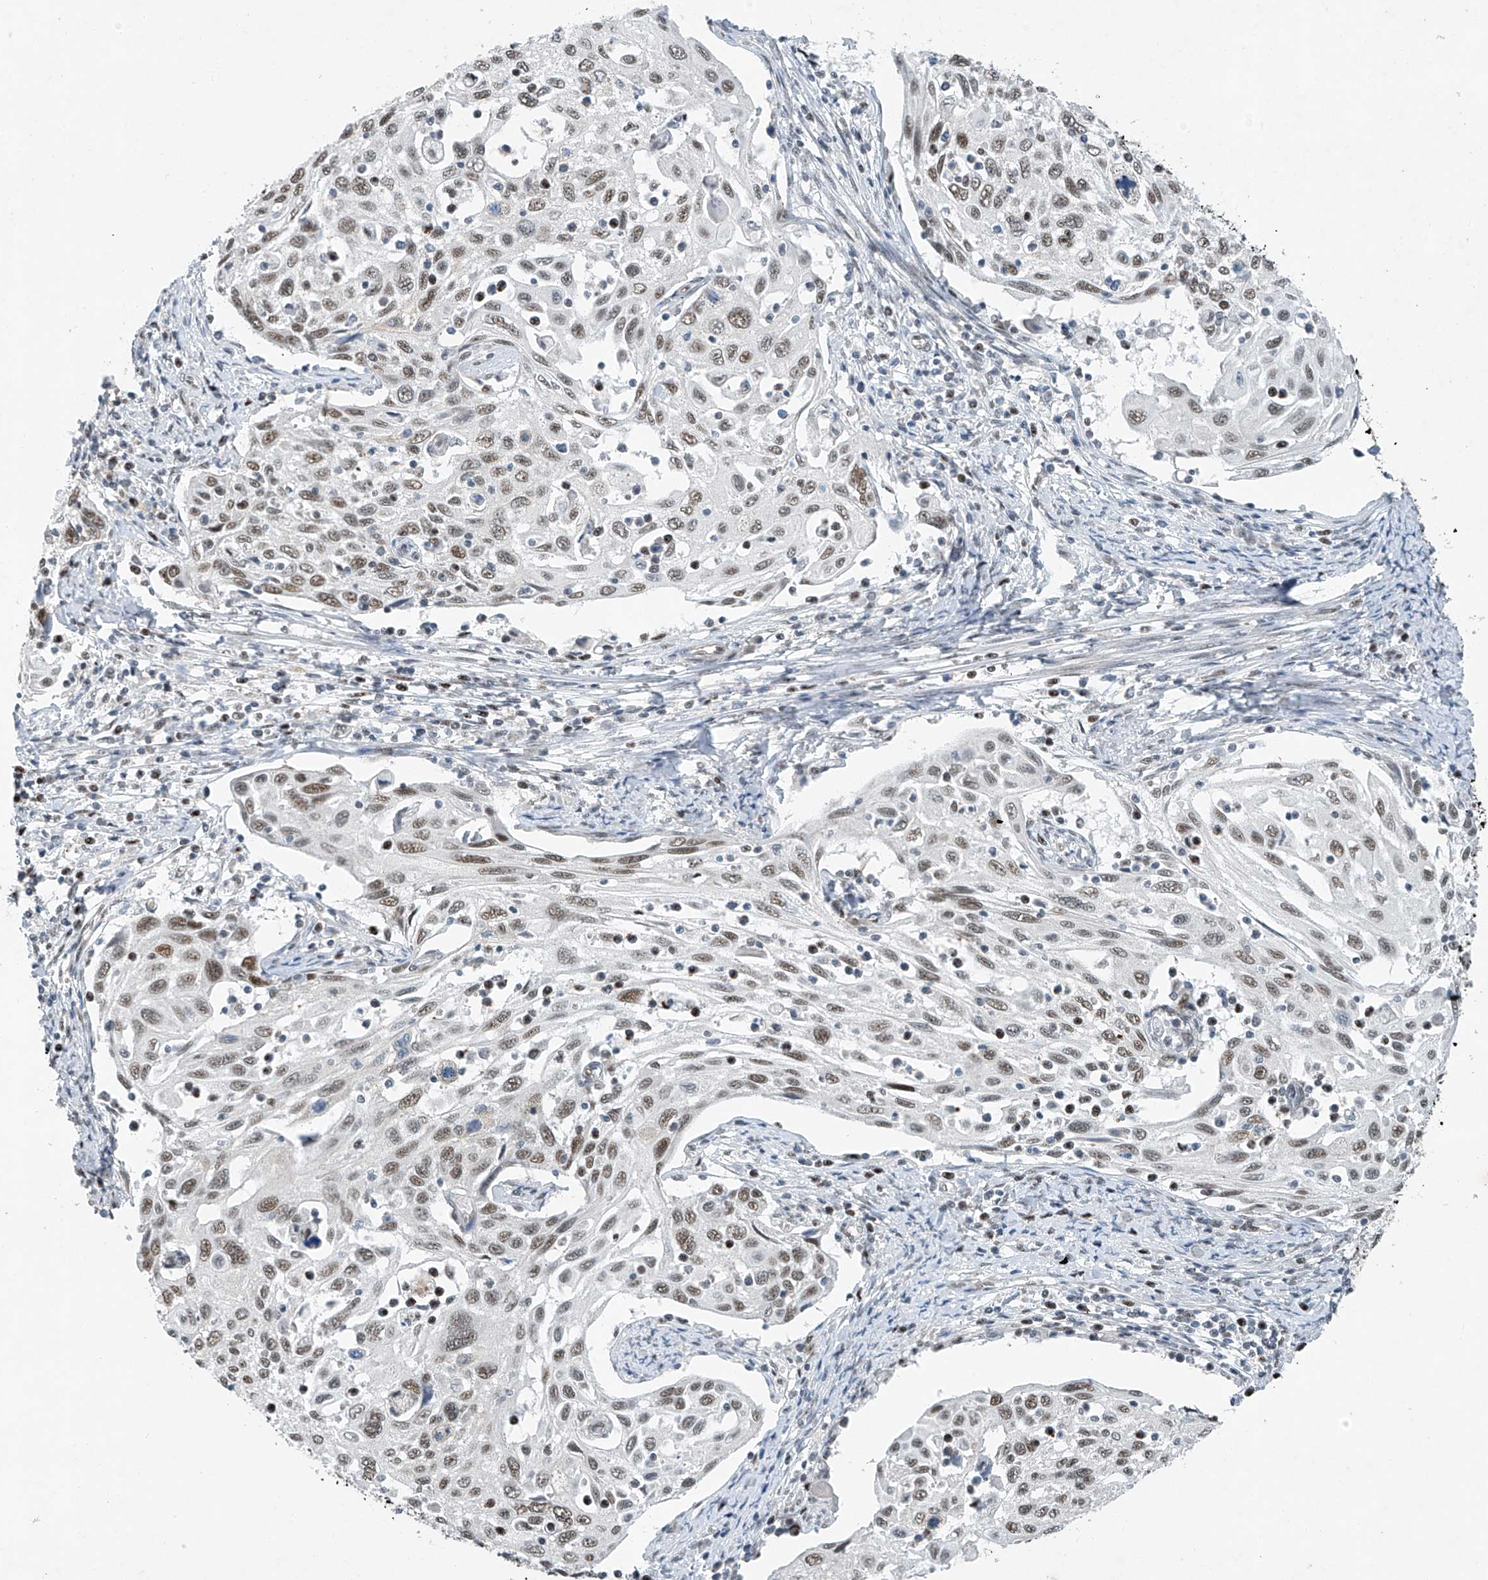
{"staining": {"intensity": "moderate", "quantity": ">75%", "location": "nuclear"}, "tissue": "cervical cancer", "cell_type": "Tumor cells", "image_type": "cancer", "snomed": [{"axis": "morphology", "description": "Squamous cell carcinoma, NOS"}, {"axis": "topography", "description": "Cervix"}], "caption": "A brown stain highlights moderate nuclear staining of a protein in squamous cell carcinoma (cervical) tumor cells.", "gene": "TAF8", "patient": {"sex": "female", "age": 70}}